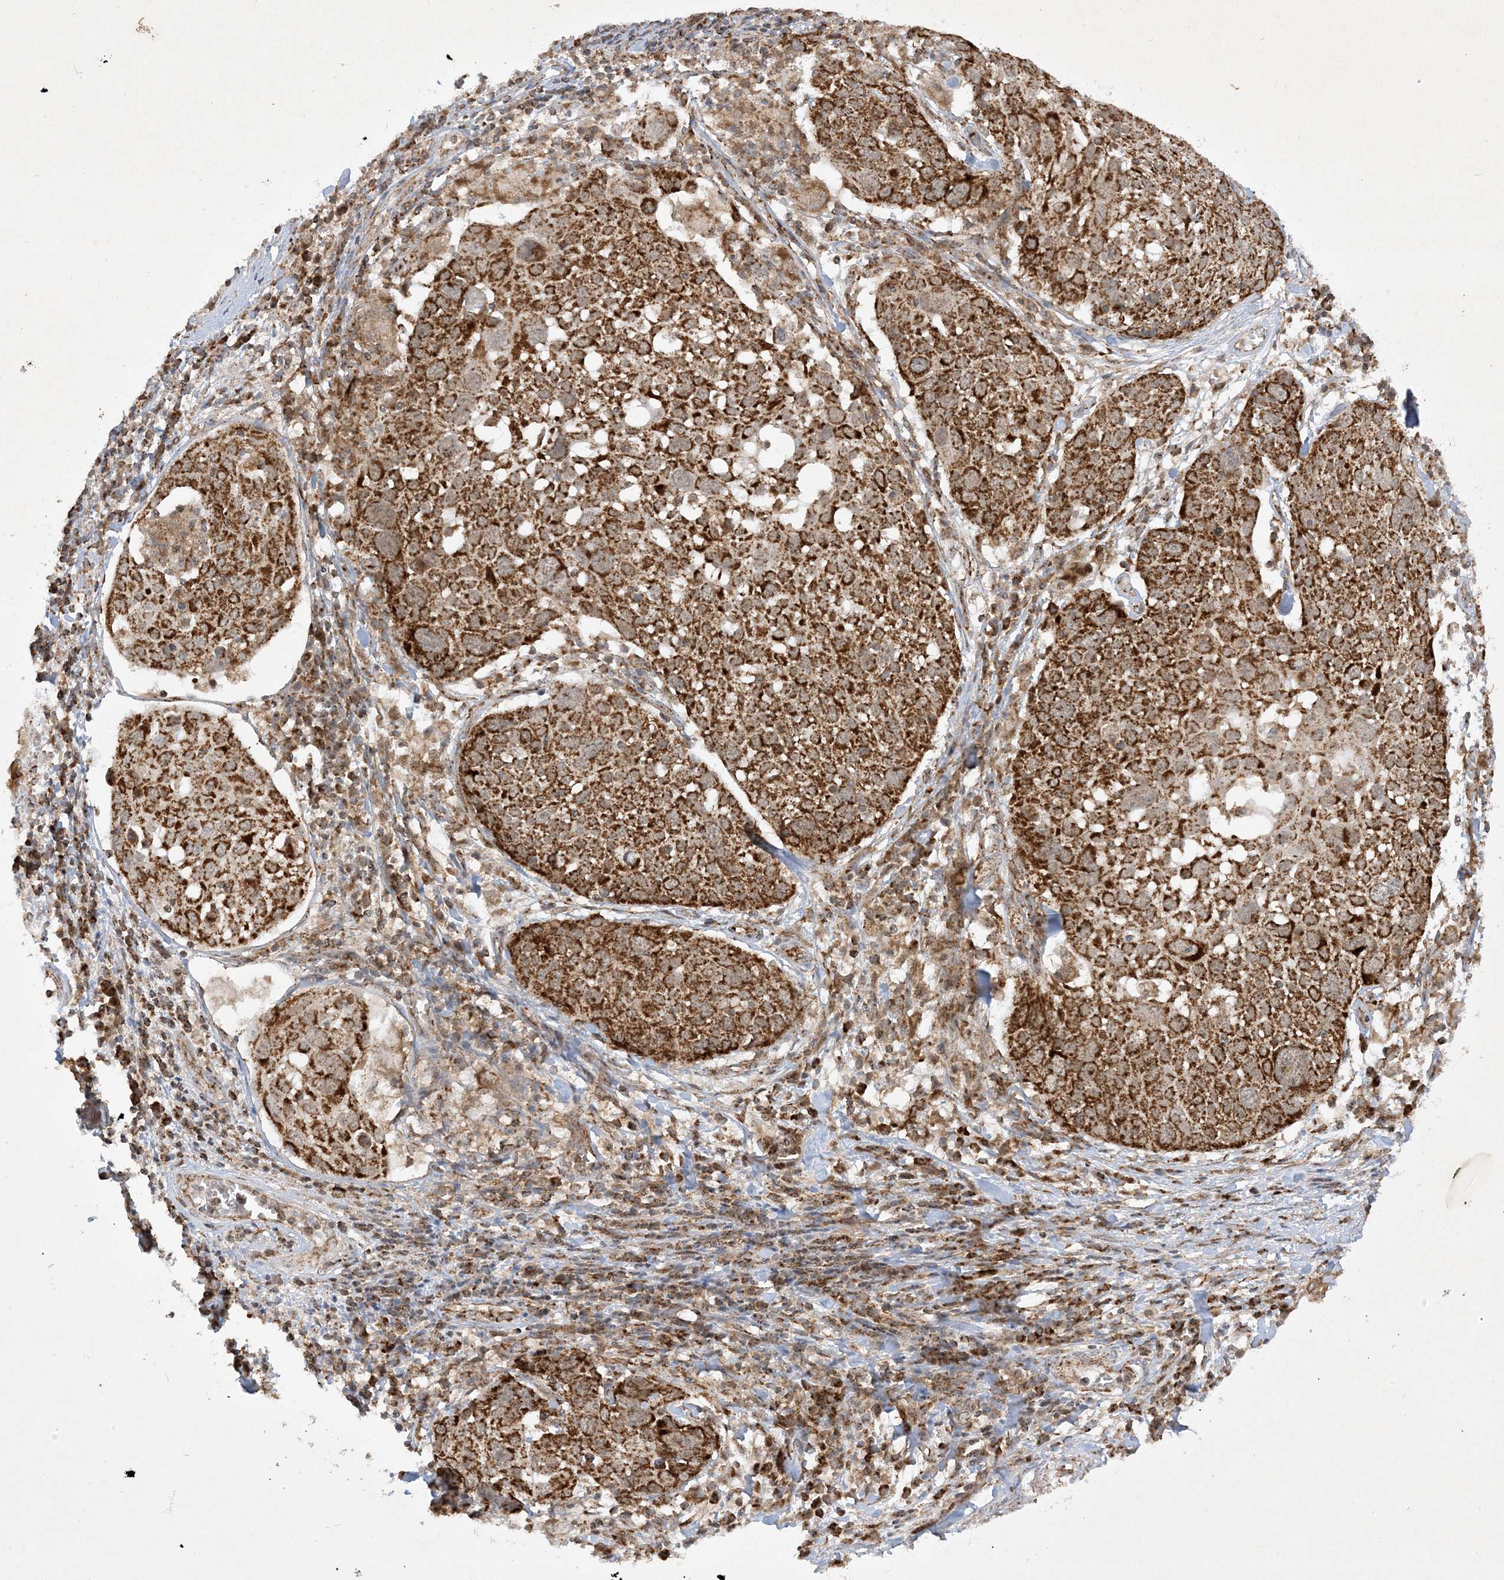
{"staining": {"intensity": "strong", "quantity": ">75%", "location": "cytoplasmic/membranous"}, "tissue": "lung cancer", "cell_type": "Tumor cells", "image_type": "cancer", "snomed": [{"axis": "morphology", "description": "Squamous cell carcinoma, NOS"}, {"axis": "topography", "description": "Lung"}], "caption": "Lung cancer was stained to show a protein in brown. There is high levels of strong cytoplasmic/membranous expression in about >75% of tumor cells. The protein of interest is stained brown, and the nuclei are stained in blue (DAB (3,3'-diaminobenzidine) IHC with brightfield microscopy, high magnification).", "gene": "NDUFAF3", "patient": {"sex": "male", "age": 65}}